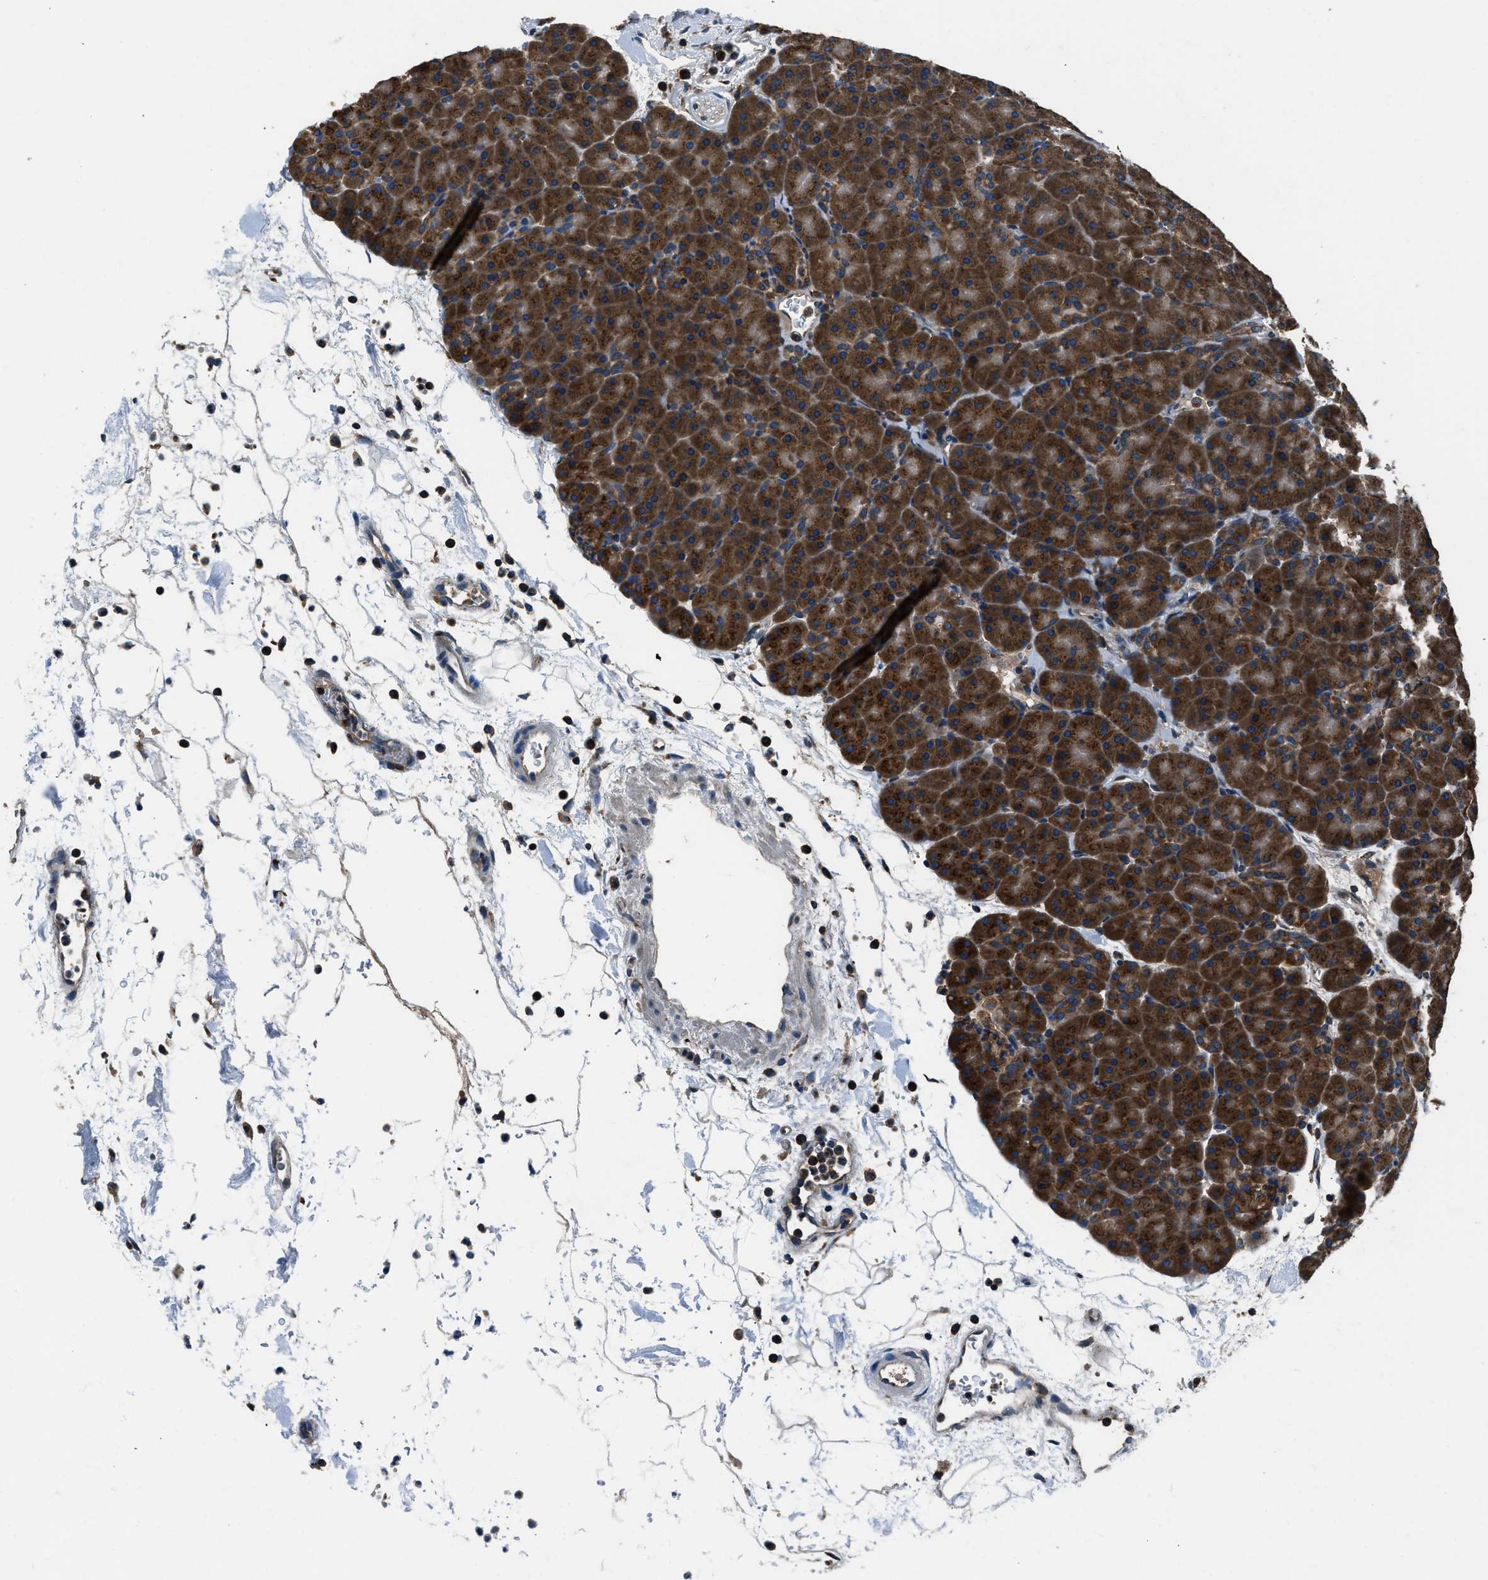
{"staining": {"intensity": "strong", "quantity": ">75%", "location": "cytoplasmic/membranous"}, "tissue": "pancreas", "cell_type": "Exocrine glandular cells", "image_type": "normal", "snomed": [{"axis": "morphology", "description": "Normal tissue, NOS"}, {"axis": "topography", "description": "Pancreas"}], "caption": "Immunohistochemistry (IHC) staining of benign pancreas, which displays high levels of strong cytoplasmic/membranous staining in about >75% of exocrine glandular cells indicating strong cytoplasmic/membranous protein expression. The staining was performed using DAB (brown) for protein detection and nuclei were counterstained in hematoxylin (blue).", "gene": "ARFGAP2", "patient": {"sex": "male", "age": 66}}